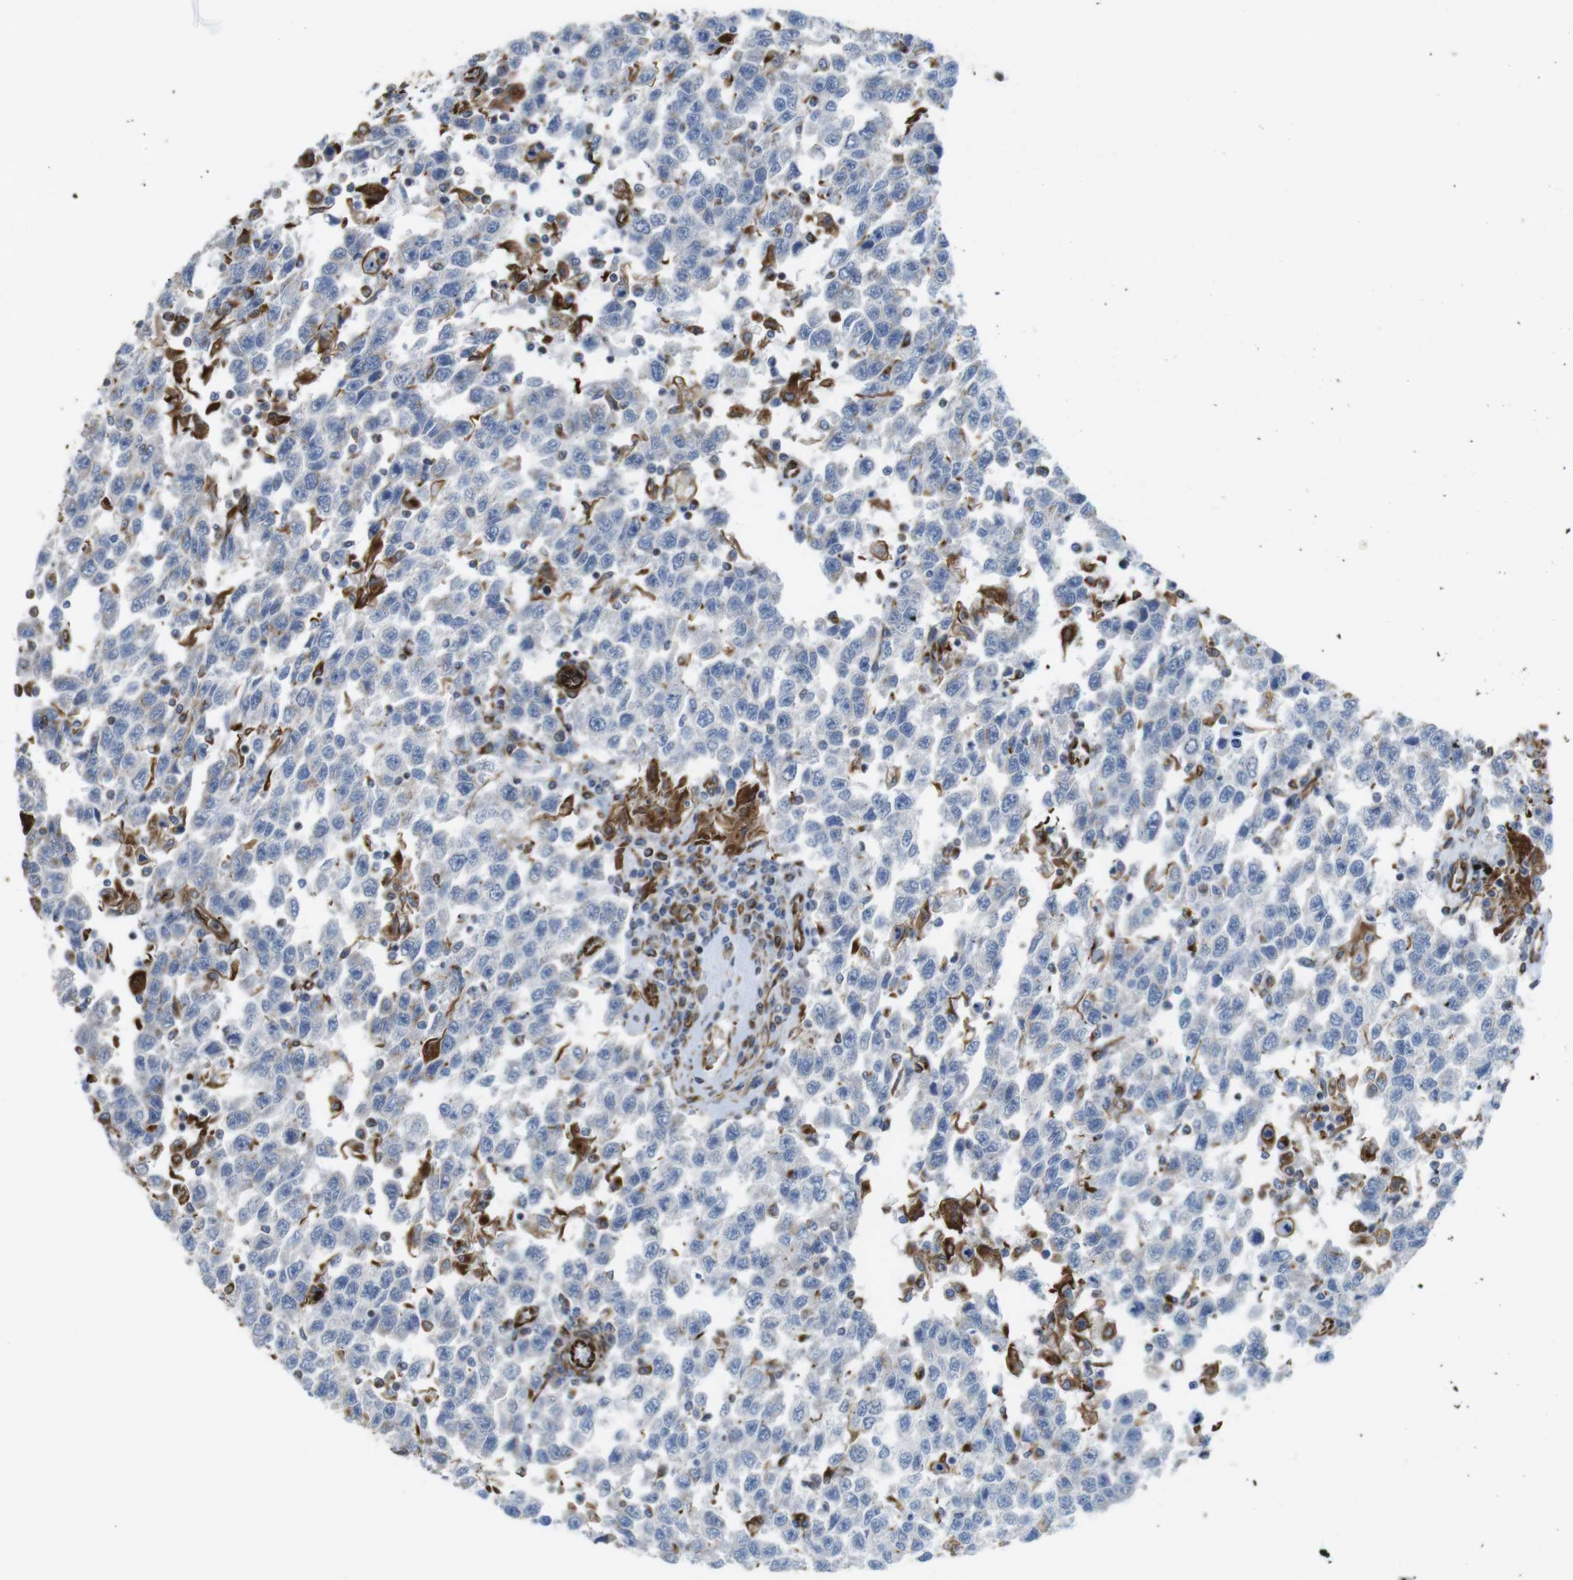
{"staining": {"intensity": "negative", "quantity": "none", "location": "none"}, "tissue": "testis cancer", "cell_type": "Tumor cells", "image_type": "cancer", "snomed": [{"axis": "morphology", "description": "Seminoma, NOS"}, {"axis": "topography", "description": "Testis"}], "caption": "There is no significant staining in tumor cells of testis seminoma.", "gene": "RALGPS1", "patient": {"sex": "male", "age": 41}}